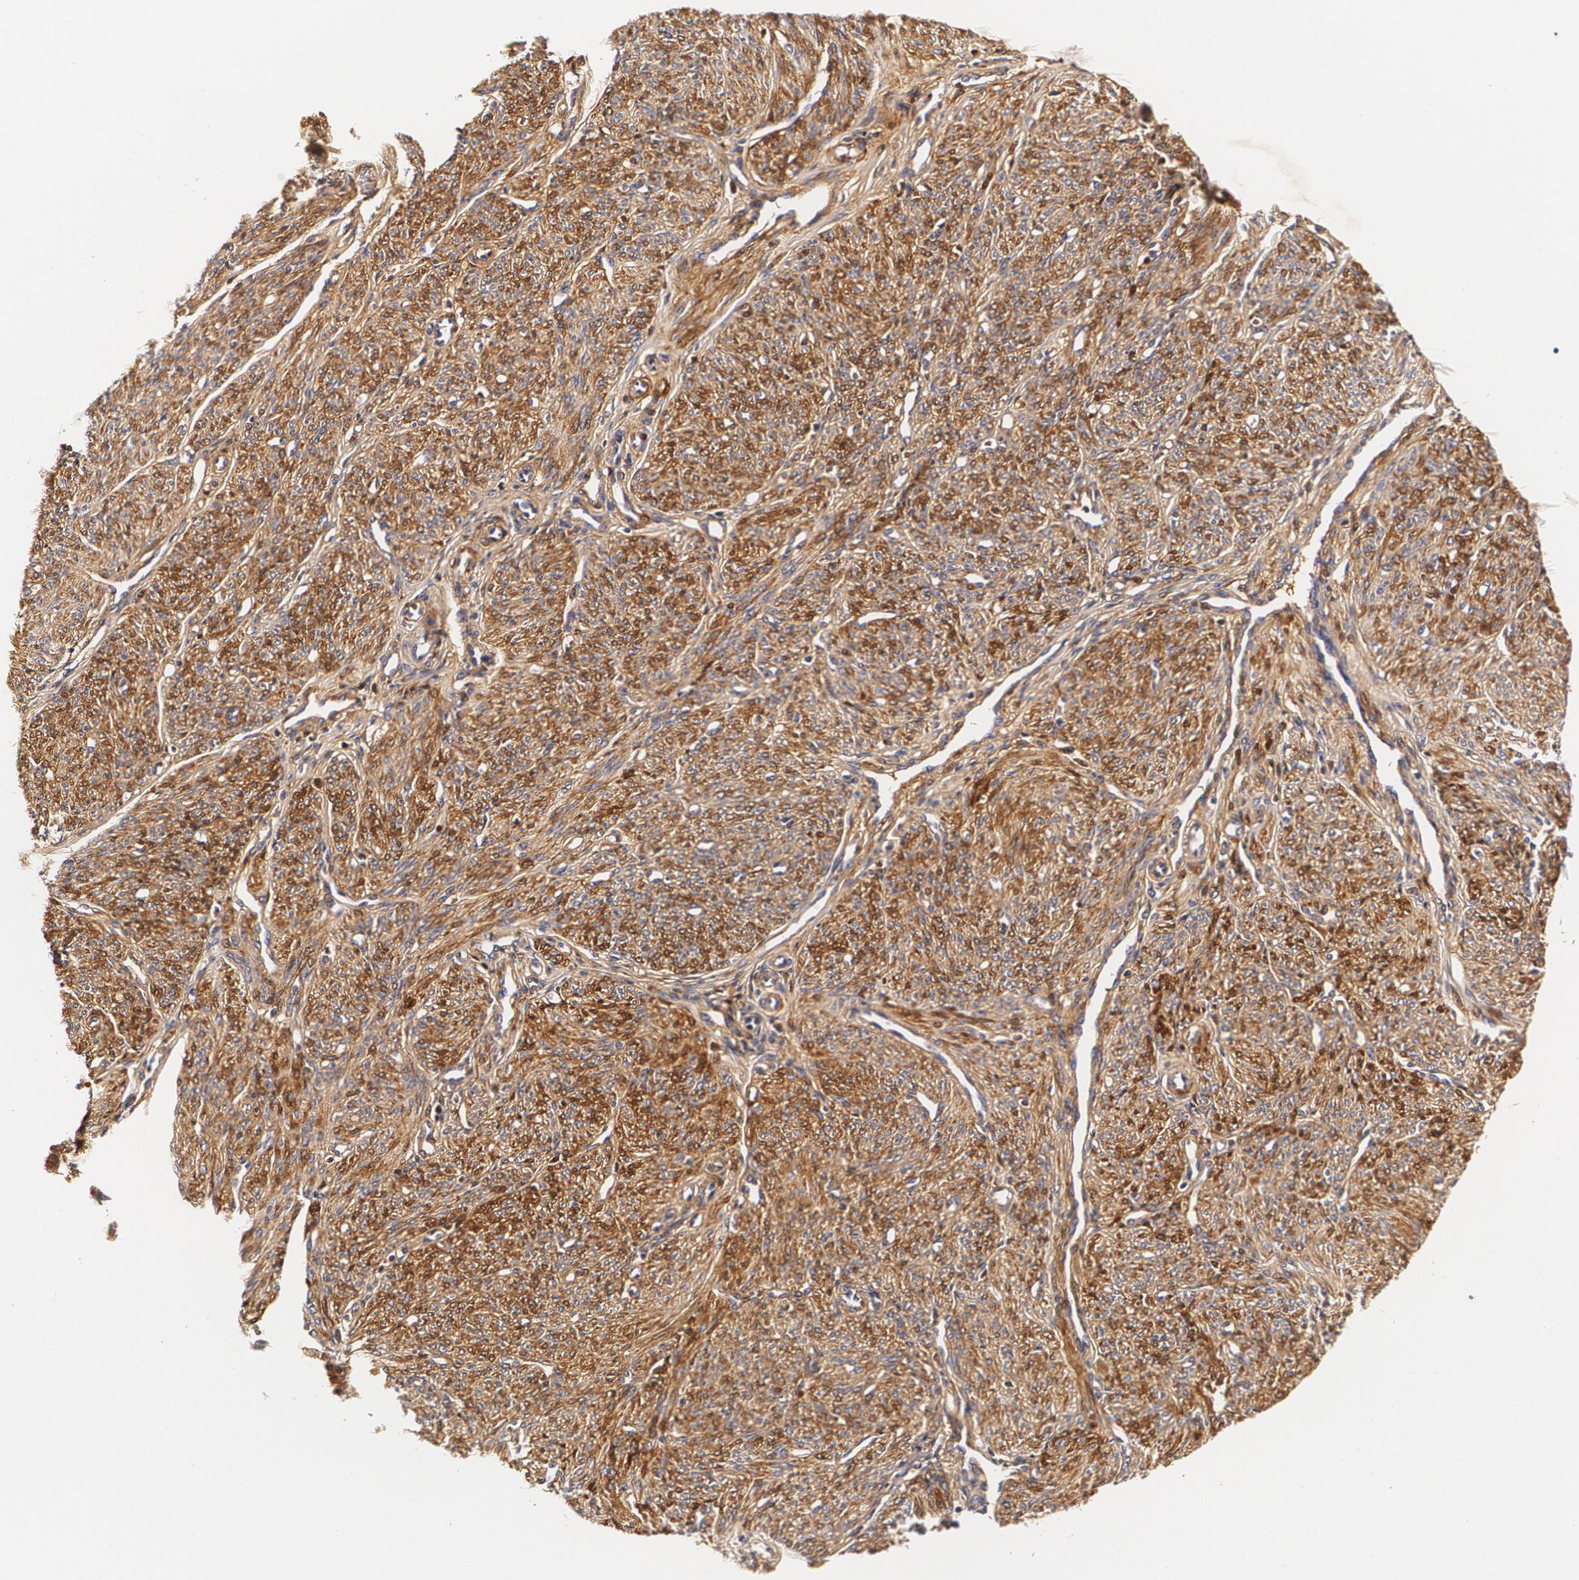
{"staining": {"intensity": "moderate", "quantity": ">75%", "location": "cytoplasmic/membranous"}, "tissue": "smooth muscle", "cell_type": "Smooth muscle cells", "image_type": "normal", "snomed": [{"axis": "morphology", "description": "Normal tissue, NOS"}, {"axis": "topography", "description": "Cervix"}, {"axis": "topography", "description": "Endometrium"}], "caption": "Moderate cytoplasmic/membranous protein positivity is present in about >75% of smooth muscle cells in smooth muscle. The staining was performed using DAB (3,3'-diaminobenzidine) to visualize the protein expression in brown, while the nuclei were stained in blue with hematoxylin (Magnification: 20x).", "gene": "TTR", "patient": {"sex": "female", "age": 65}}